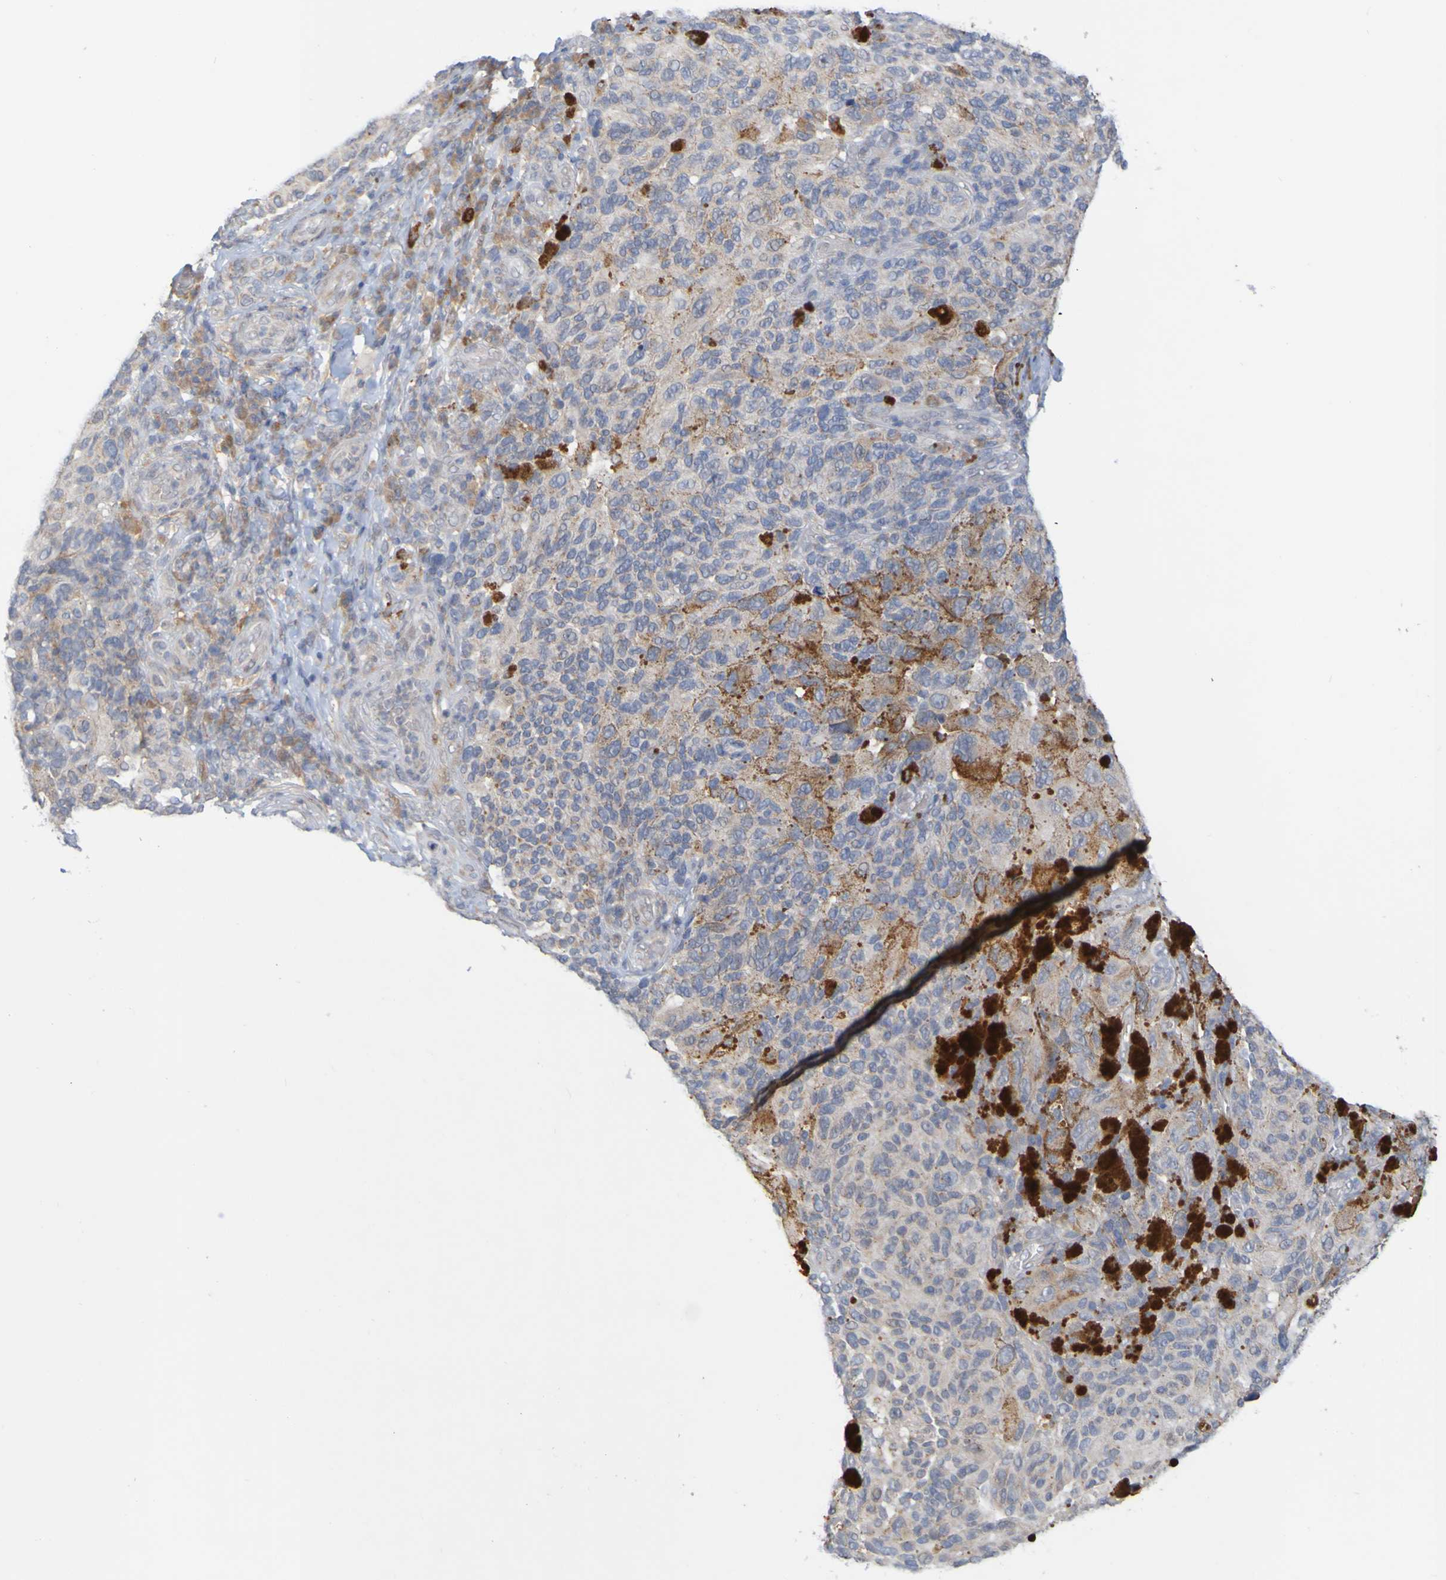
{"staining": {"intensity": "weak", "quantity": "25%-75%", "location": "cytoplasmic/membranous"}, "tissue": "melanoma", "cell_type": "Tumor cells", "image_type": "cancer", "snomed": [{"axis": "morphology", "description": "Malignant melanoma, NOS"}, {"axis": "topography", "description": "Skin"}], "caption": "Malignant melanoma stained with IHC shows weak cytoplasmic/membranous positivity in about 25%-75% of tumor cells.", "gene": "LILRB5", "patient": {"sex": "female", "age": 73}}